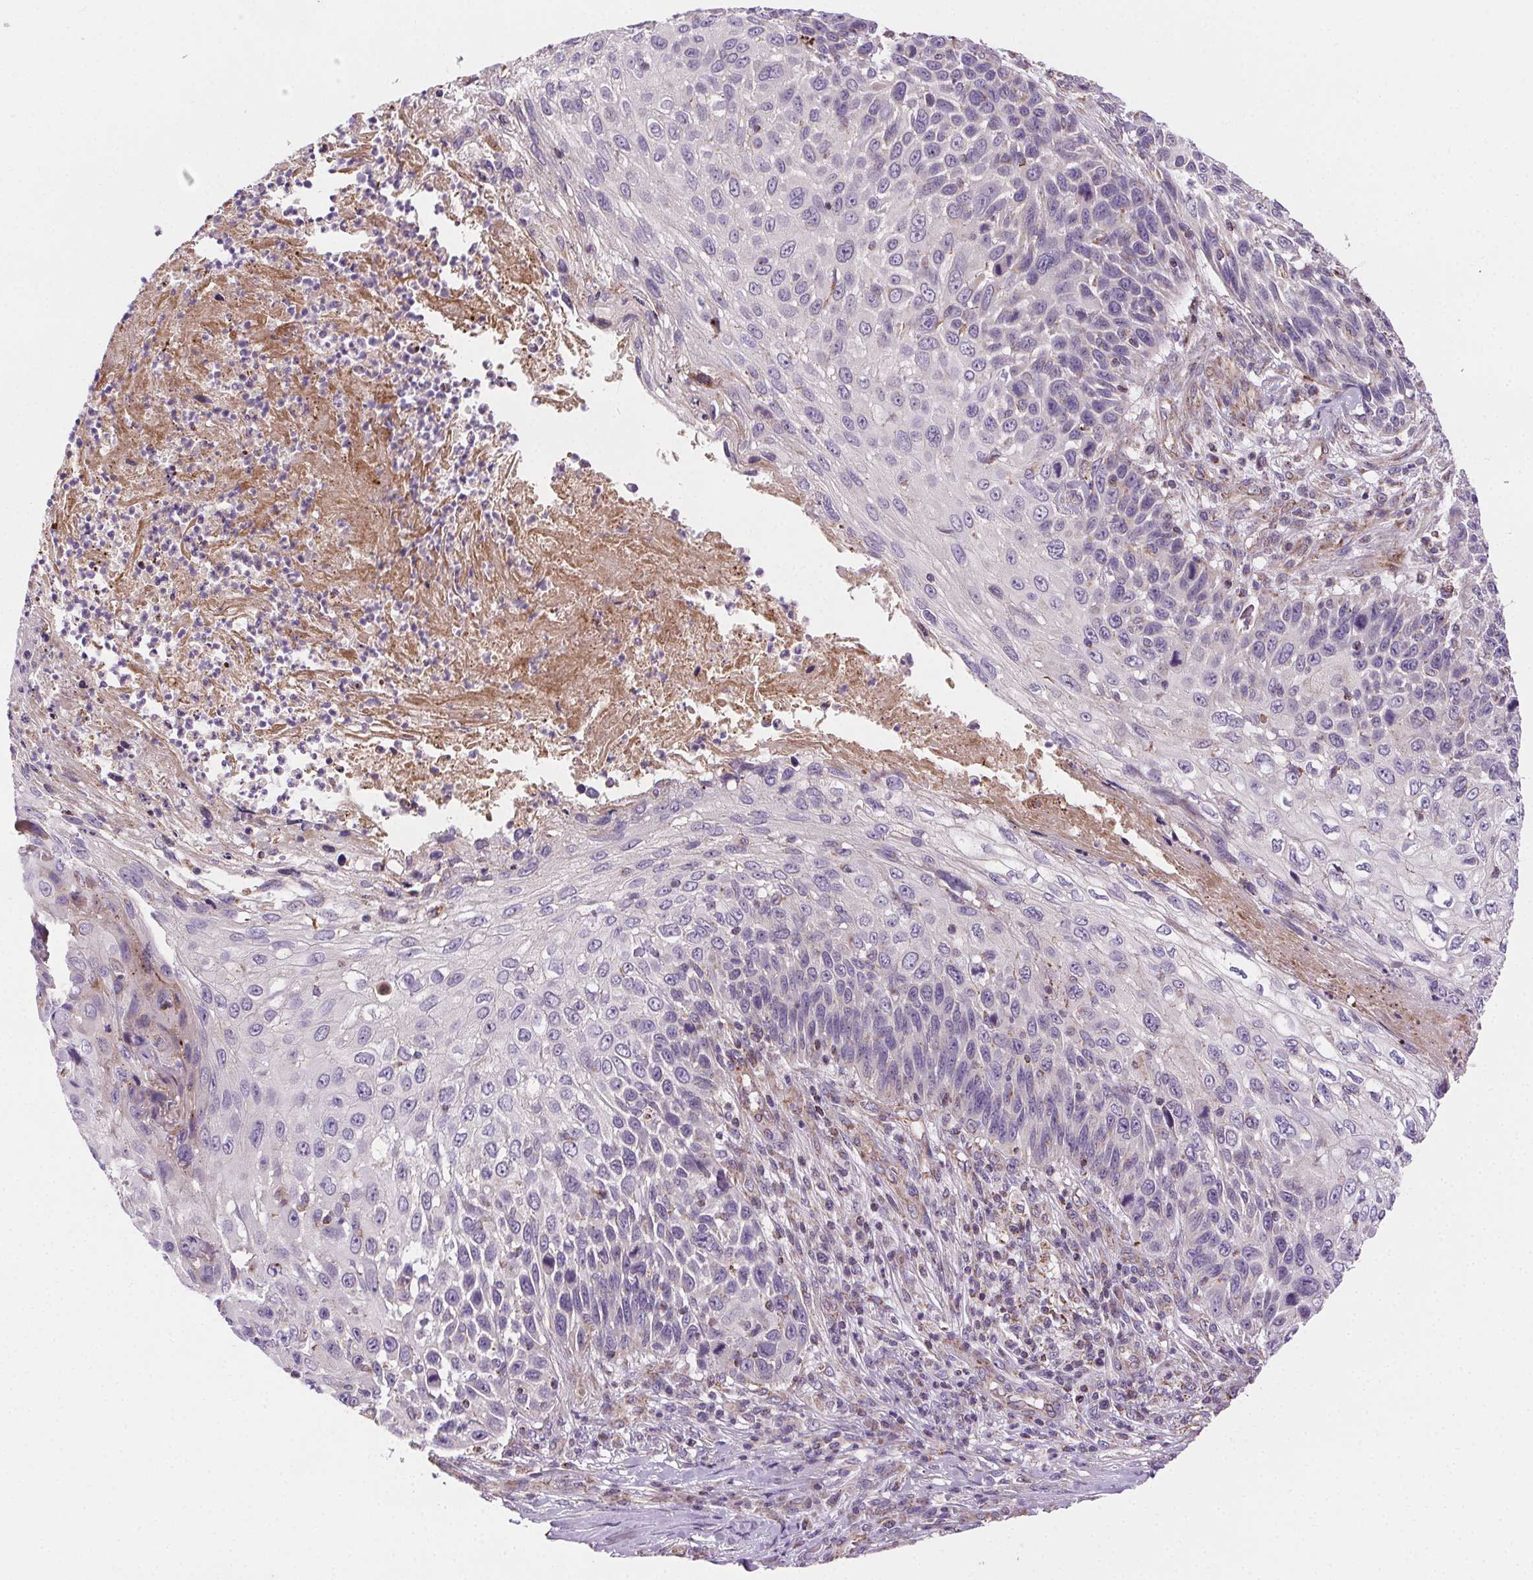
{"staining": {"intensity": "negative", "quantity": "none", "location": "none"}, "tissue": "skin cancer", "cell_type": "Tumor cells", "image_type": "cancer", "snomed": [{"axis": "morphology", "description": "Squamous cell carcinoma, NOS"}, {"axis": "topography", "description": "Skin"}], "caption": "This is an immunohistochemistry histopathology image of human skin cancer. There is no positivity in tumor cells.", "gene": "GOLT1B", "patient": {"sex": "male", "age": 92}}